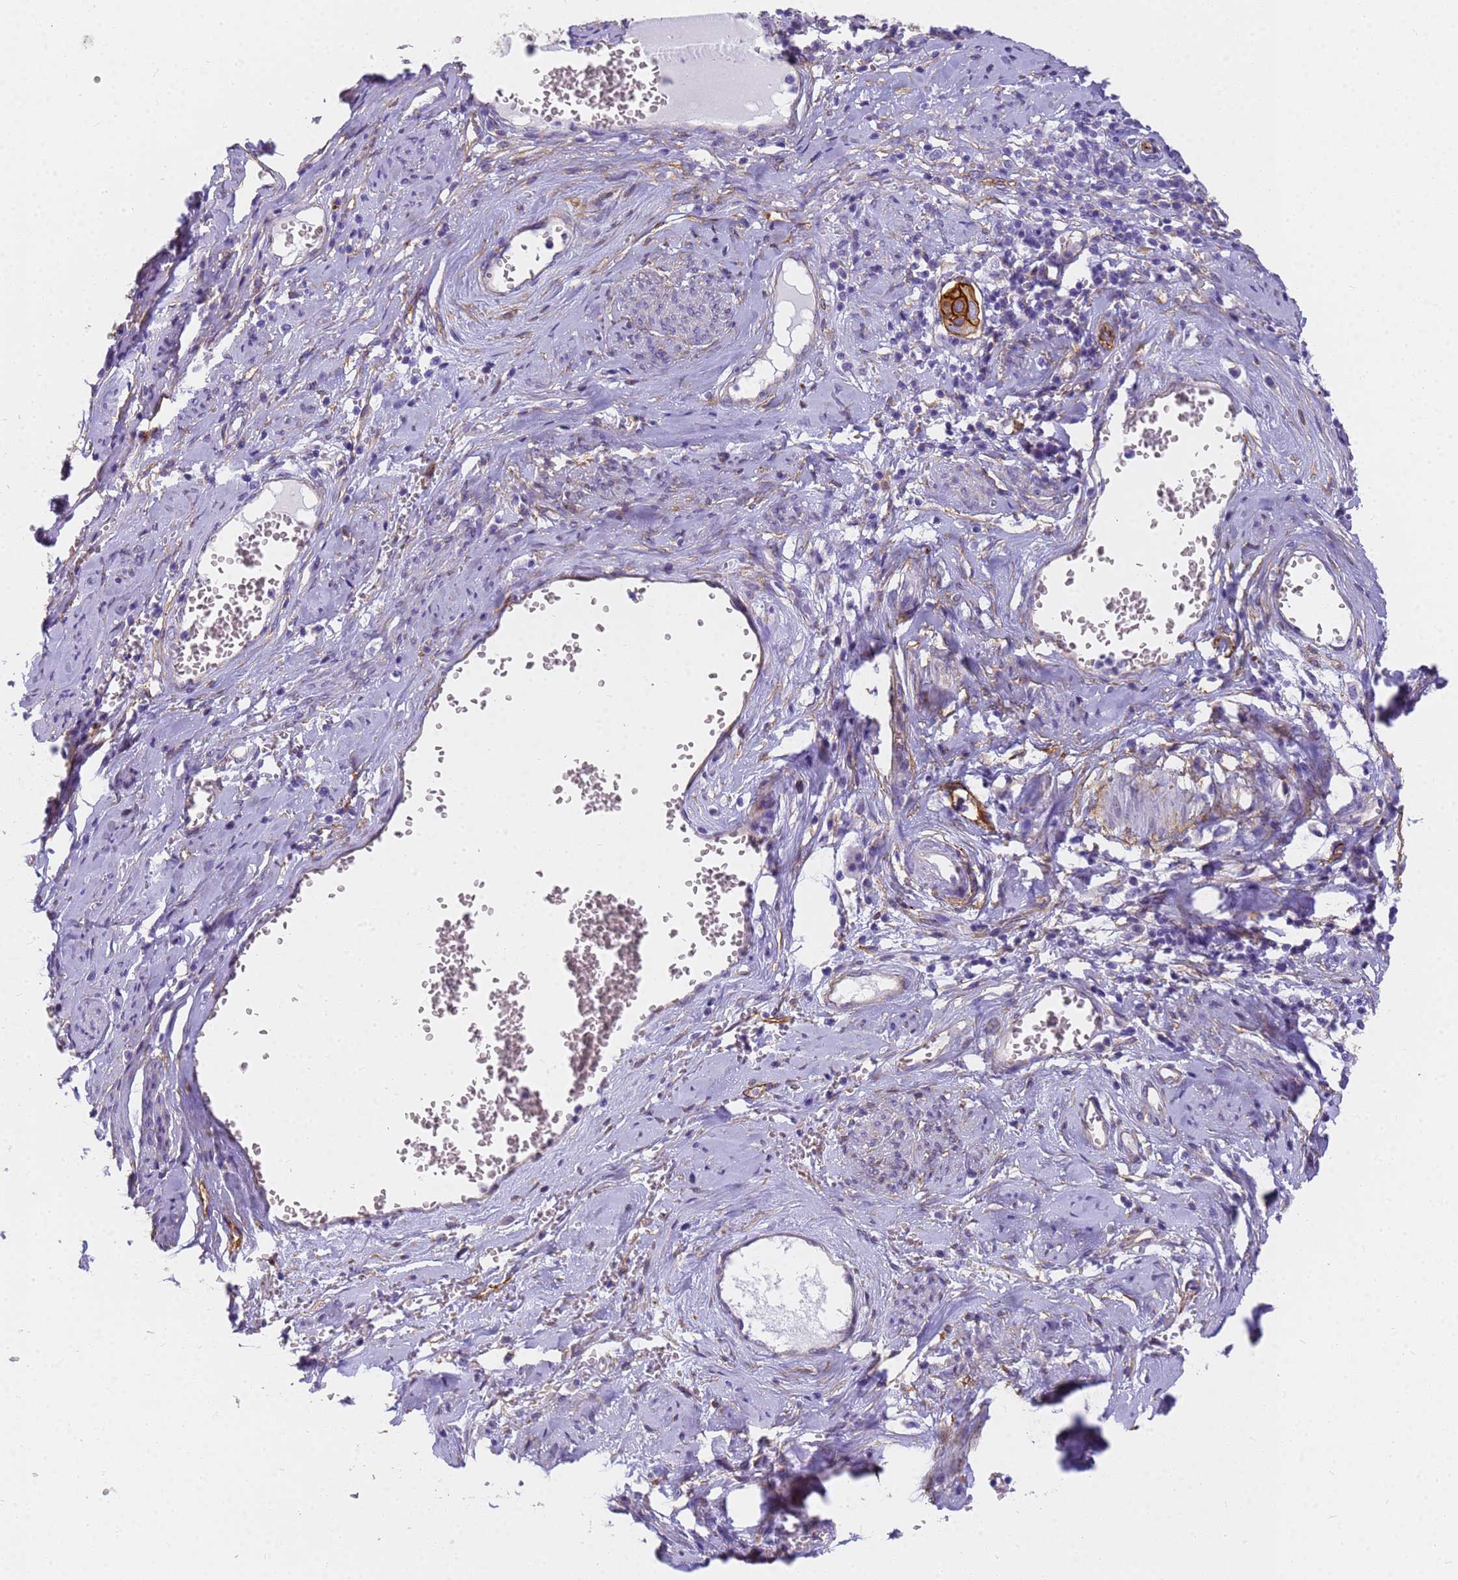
{"staining": {"intensity": "strong", "quantity": ">75%", "location": "cytoplasmic/membranous"}, "tissue": "cervical cancer", "cell_type": "Tumor cells", "image_type": "cancer", "snomed": [{"axis": "morphology", "description": "Squamous cell carcinoma, NOS"}, {"axis": "topography", "description": "Cervix"}], "caption": "Brown immunohistochemical staining in squamous cell carcinoma (cervical) shows strong cytoplasmic/membranous positivity in about >75% of tumor cells. The protein of interest is stained brown, and the nuclei are stained in blue (DAB IHC with brightfield microscopy, high magnification).", "gene": "MVB12A", "patient": {"sex": "female", "age": 67}}